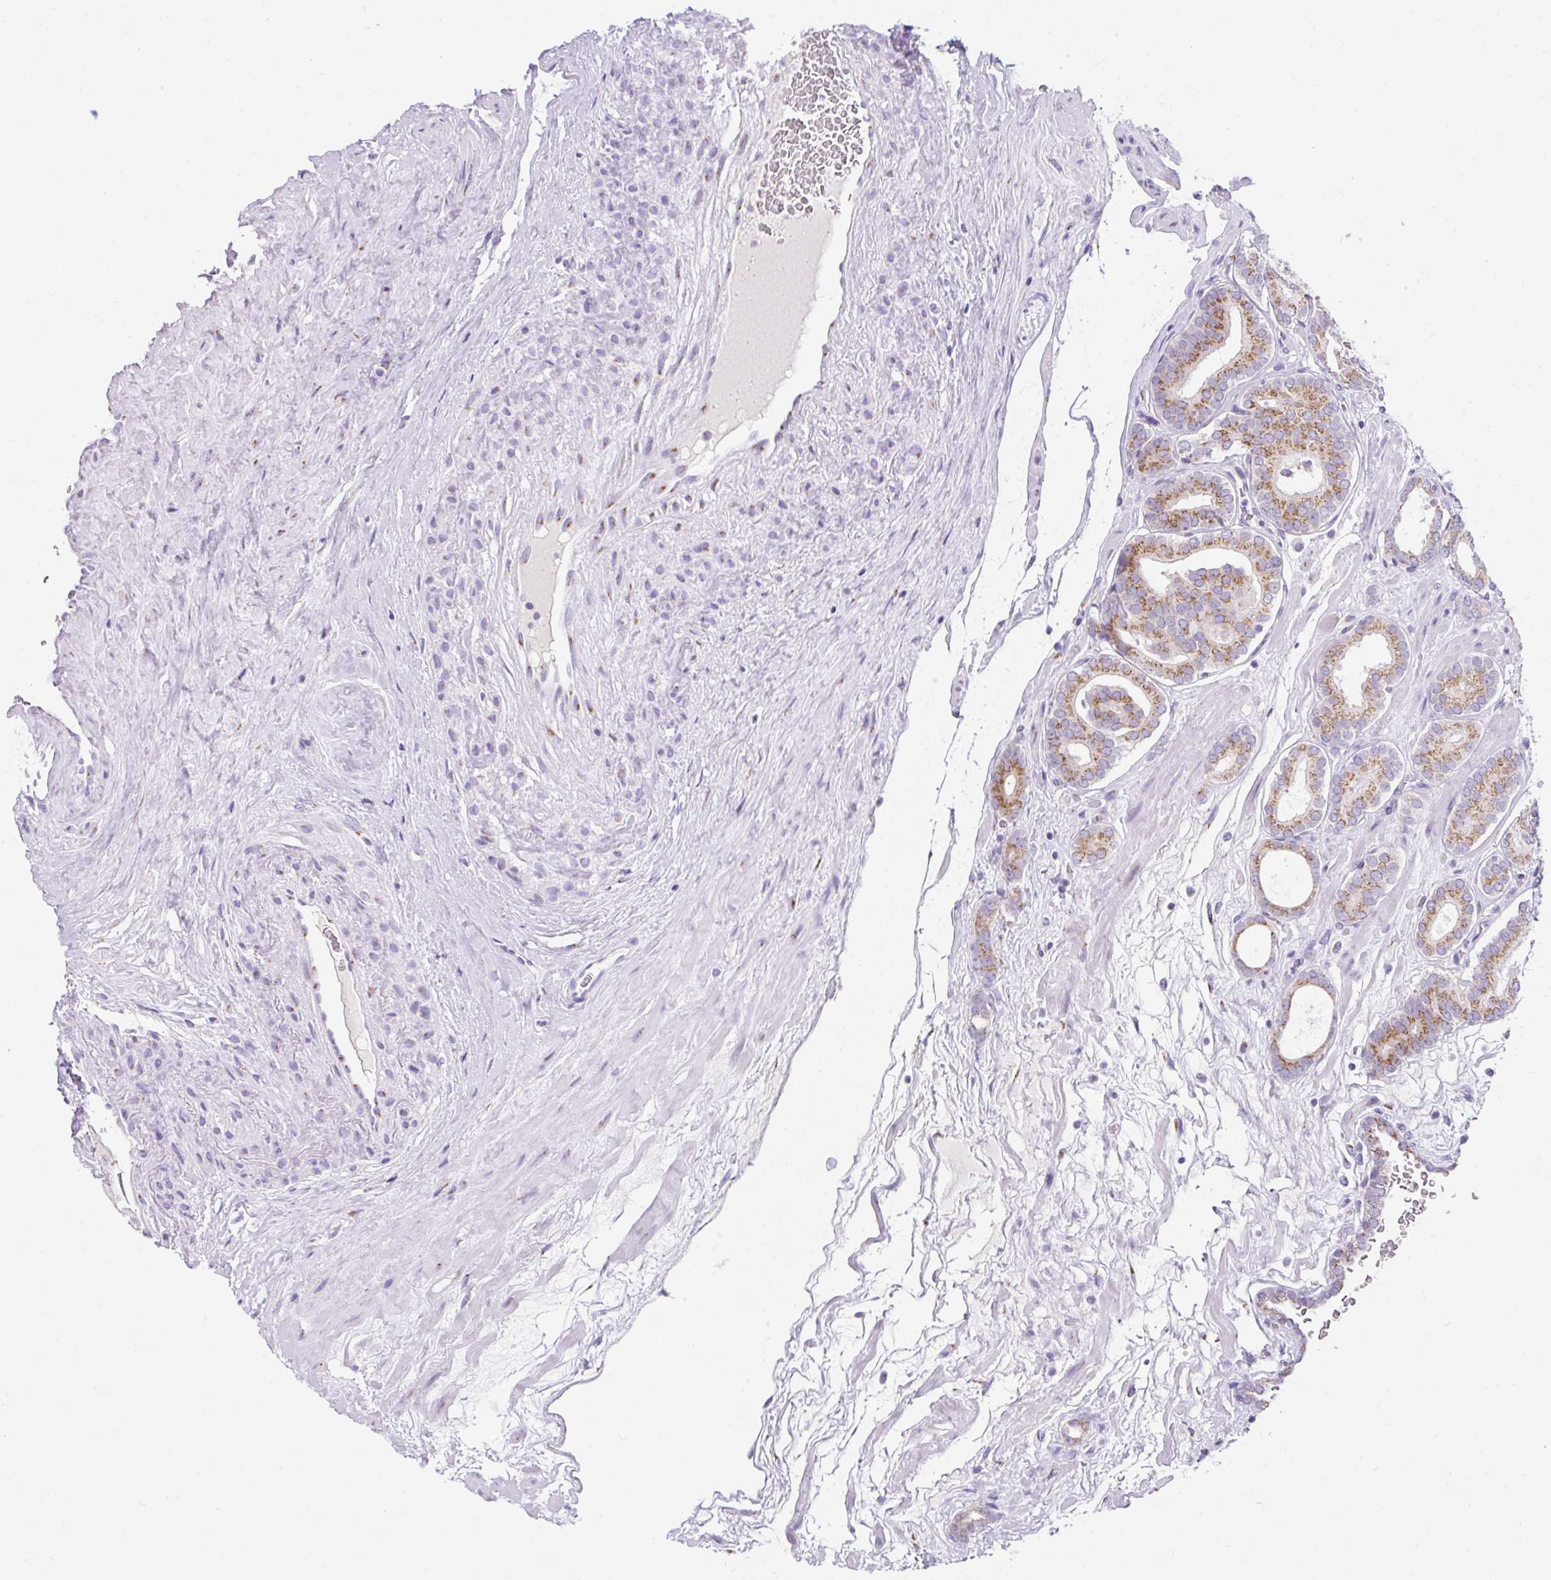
{"staining": {"intensity": "moderate", "quantity": ">75%", "location": "cytoplasmic/membranous"}, "tissue": "prostate cancer", "cell_type": "Tumor cells", "image_type": "cancer", "snomed": [{"axis": "morphology", "description": "Adenocarcinoma, High grade"}, {"axis": "topography", "description": "Prostate"}], "caption": "Protein staining exhibits moderate cytoplasmic/membranous staining in approximately >75% of tumor cells in prostate adenocarcinoma (high-grade). The staining was performed using DAB (3,3'-diaminobenzidine), with brown indicating positive protein expression. Nuclei are stained blue with hematoxylin.", "gene": "GOLGA8A", "patient": {"sex": "male", "age": 66}}